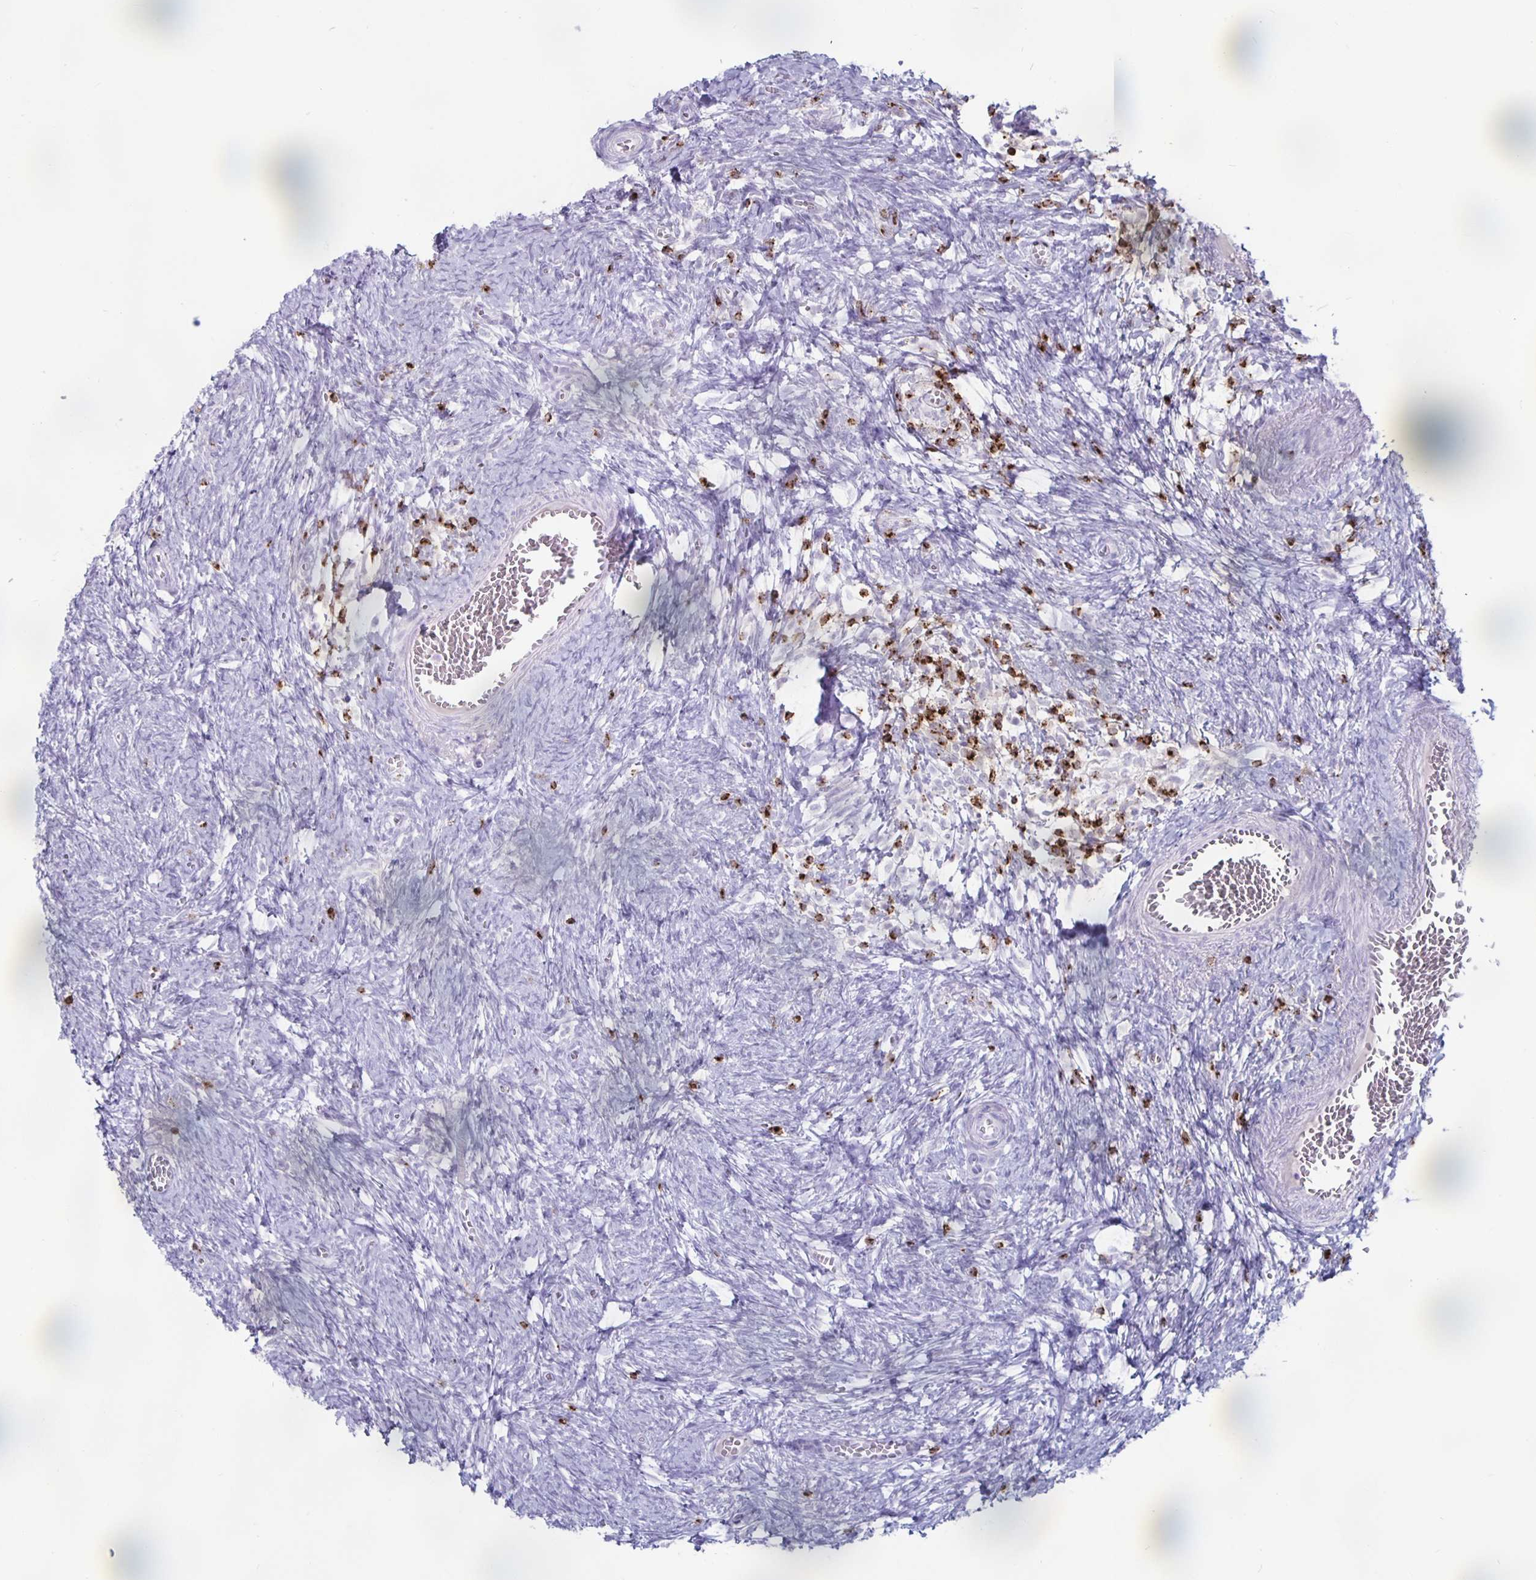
{"staining": {"intensity": "negative", "quantity": "none", "location": "none"}, "tissue": "ovary", "cell_type": "Follicle cells", "image_type": "normal", "snomed": [{"axis": "morphology", "description": "Normal tissue, NOS"}, {"axis": "topography", "description": "Ovary"}], "caption": "Benign ovary was stained to show a protein in brown. There is no significant staining in follicle cells. (DAB immunohistochemistry (IHC) with hematoxylin counter stain).", "gene": "GZMK", "patient": {"sex": "female", "age": 41}}